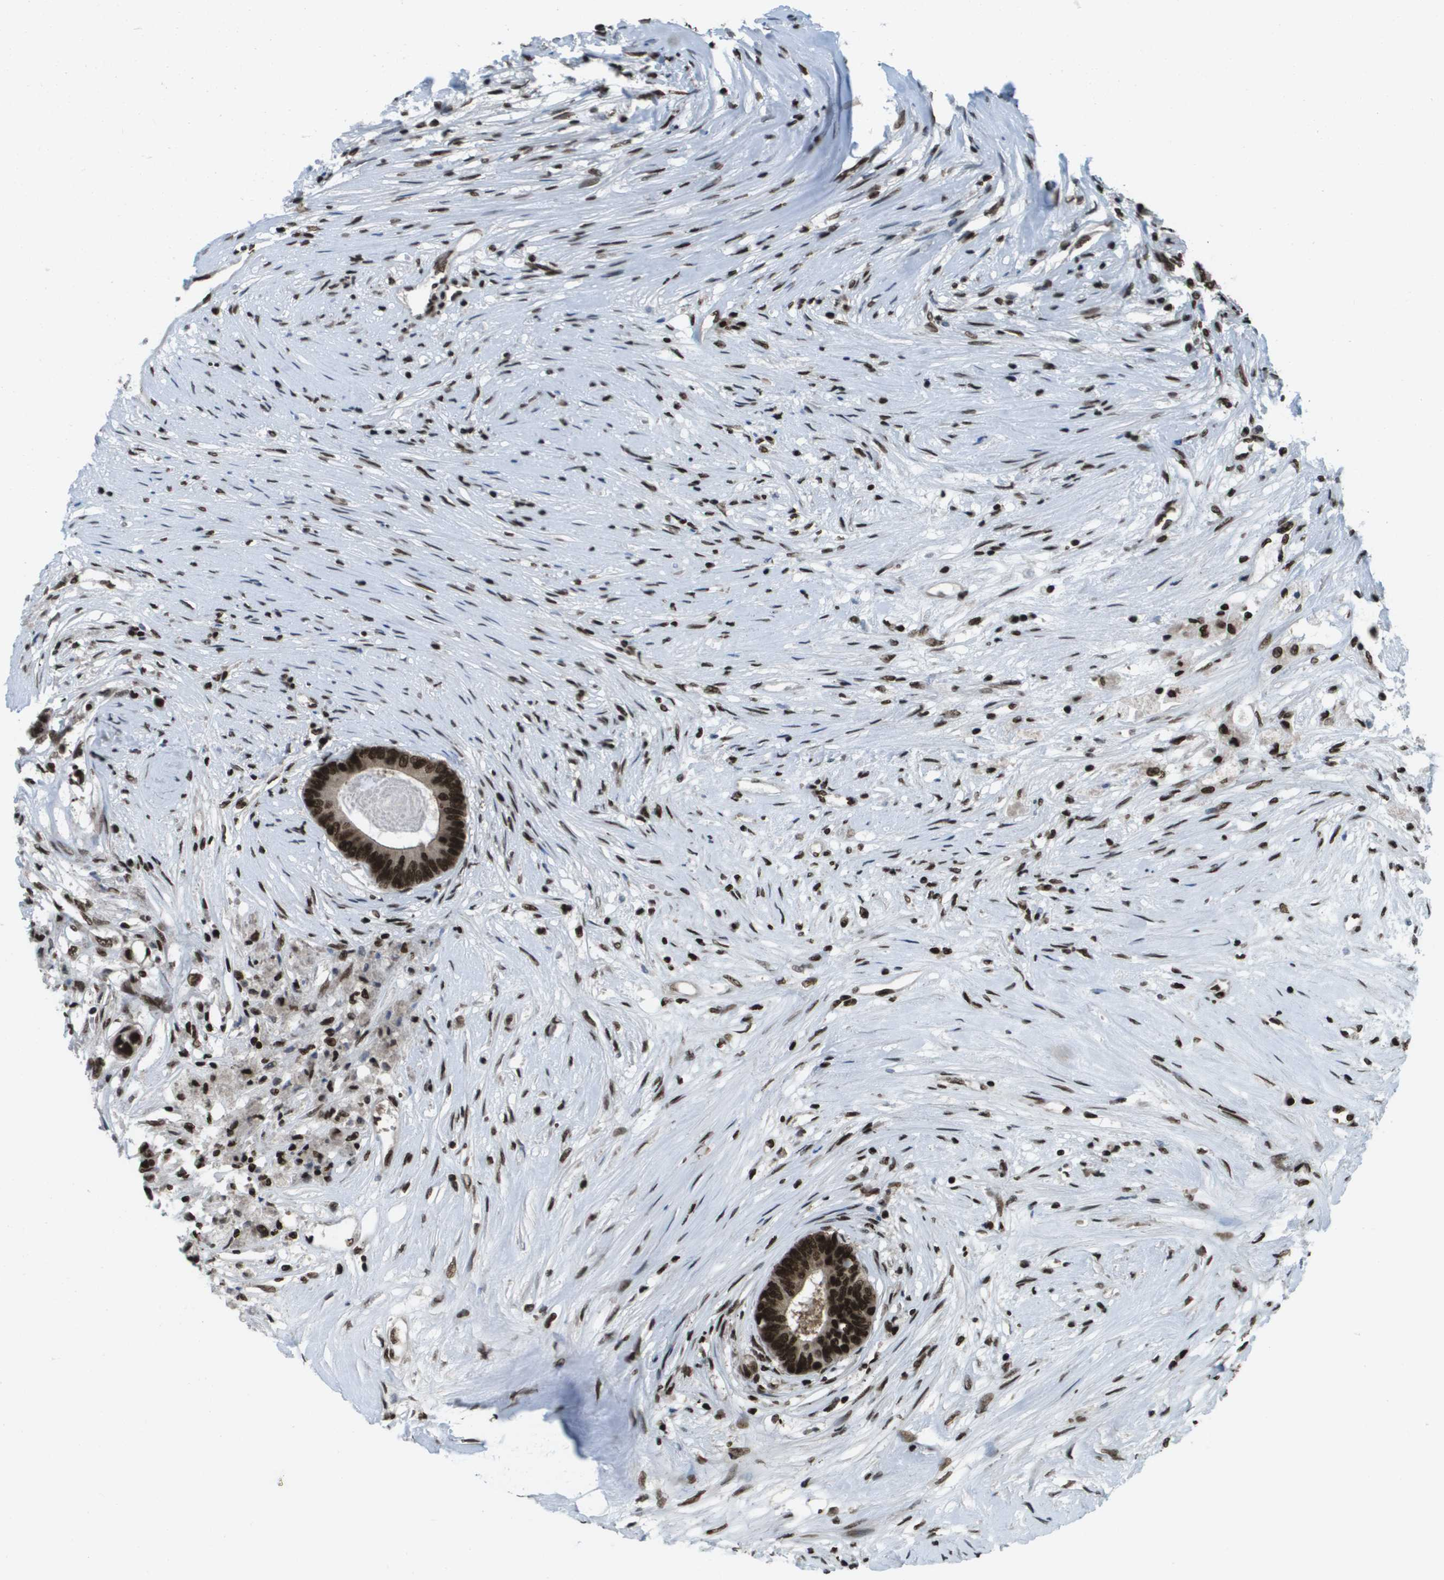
{"staining": {"intensity": "strong", "quantity": ">75%", "location": "nuclear"}, "tissue": "colorectal cancer", "cell_type": "Tumor cells", "image_type": "cancer", "snomed": [{"axis": "morphology", "description": "Adenocarcinoma, NOS"}, {"axis": "topography", "description": "Rectum"}], "caption": "Strong nuclear positivity for a protein is appreciated in about >75% of tumor cells of colorectal adenocarcinoma using immunohistochemistry.", "gene": "GLYR1", "patient": {"sex": "male", "age": 63}}